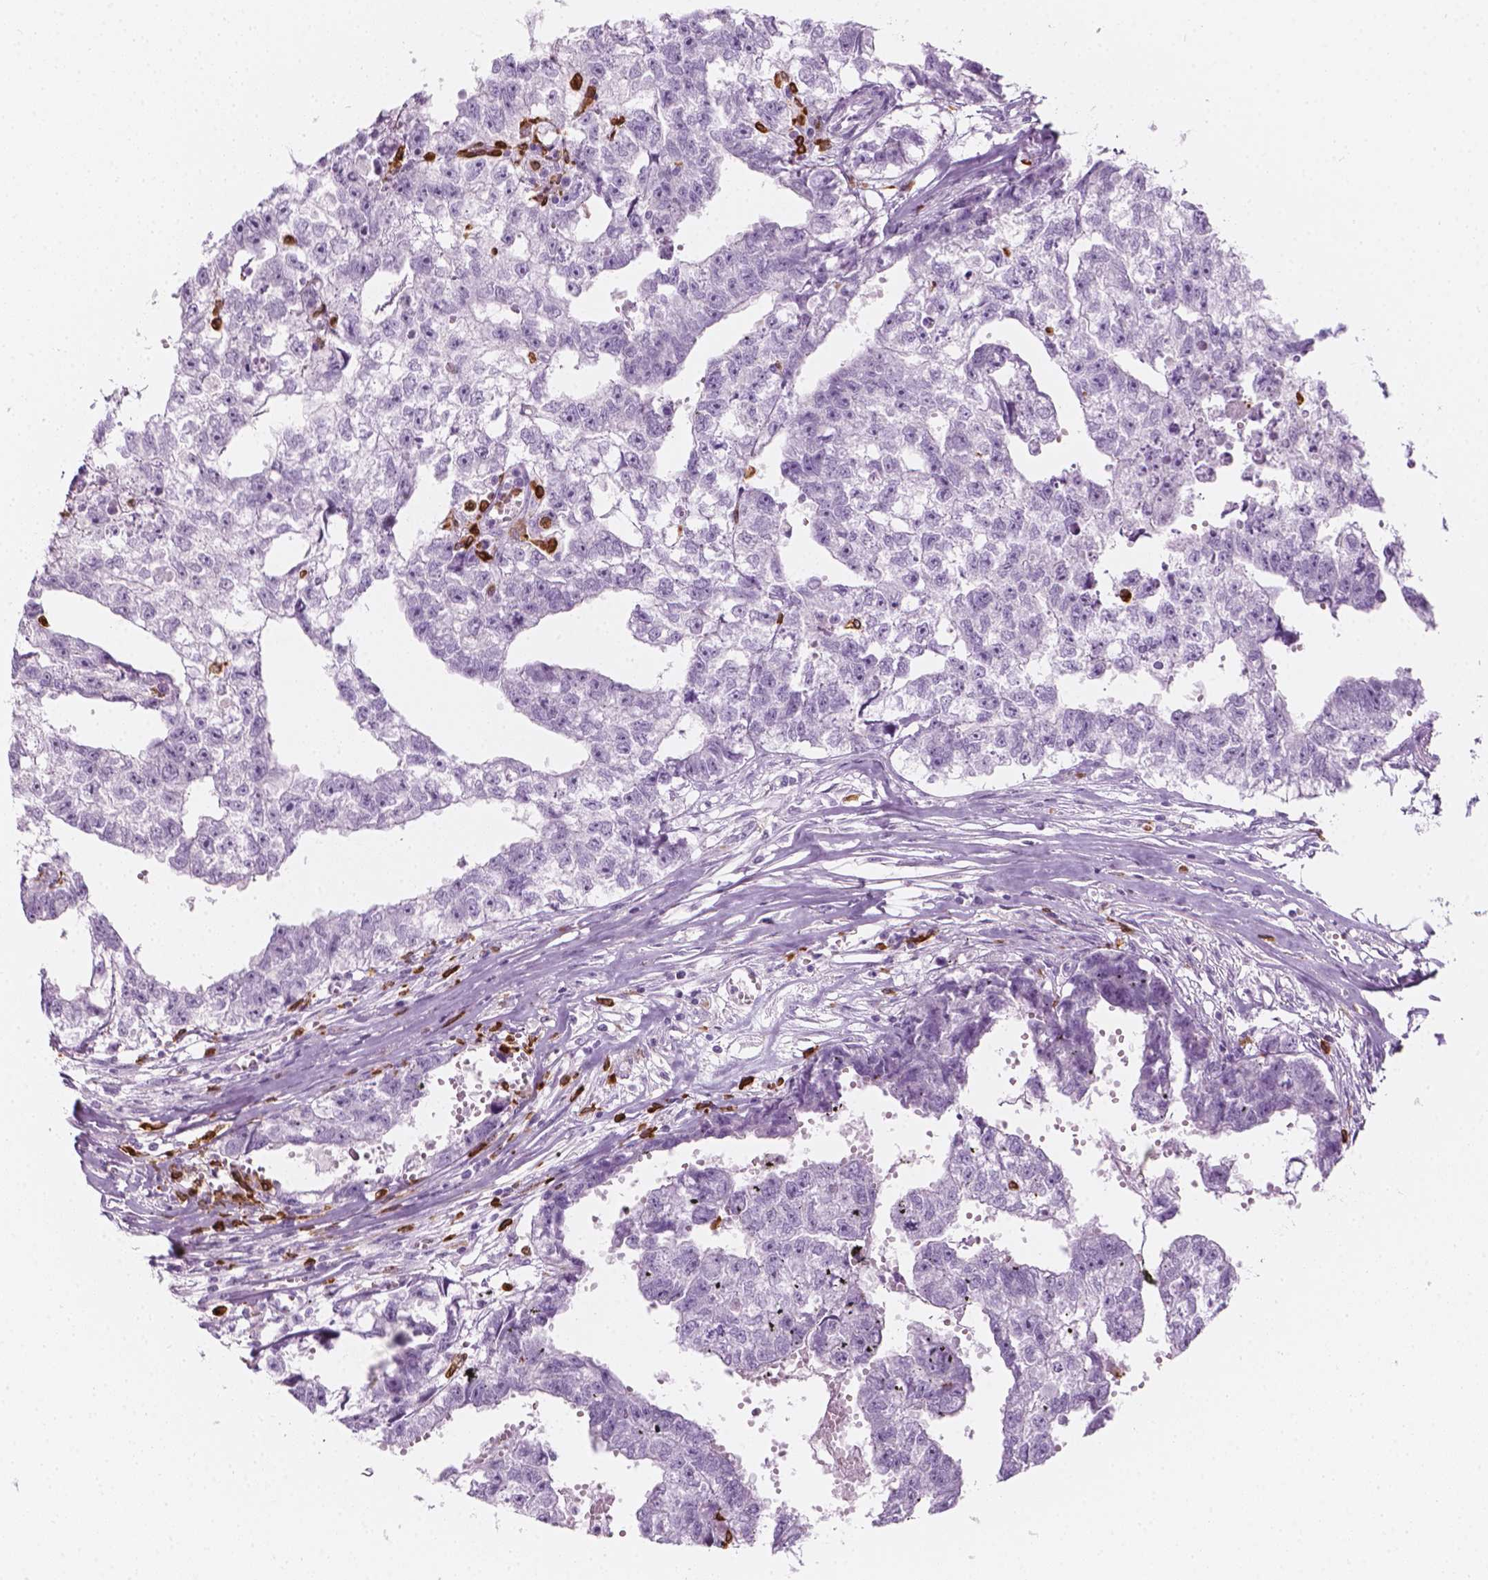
{"staining": {"intensity": "negative", "quantity": "none", "location": "none"}, "tissue": "testis cancer", "cell_type": "Tumor cells", "image_type": "cancer", "snomed": [{"axis": "morphology", "description": "Carcinoma, Embryonal, NOS"}, {"axis": "morphology", "description": "Teratoma, malignant, NOS"}, {"axis": "topography", "description": "Testis"}], "caption": "The image reveals no staining of tumor cells in testis cancer (malignant teratoma).", "gene": "CES1", "patient": {"sex": "male", "age": 44}}